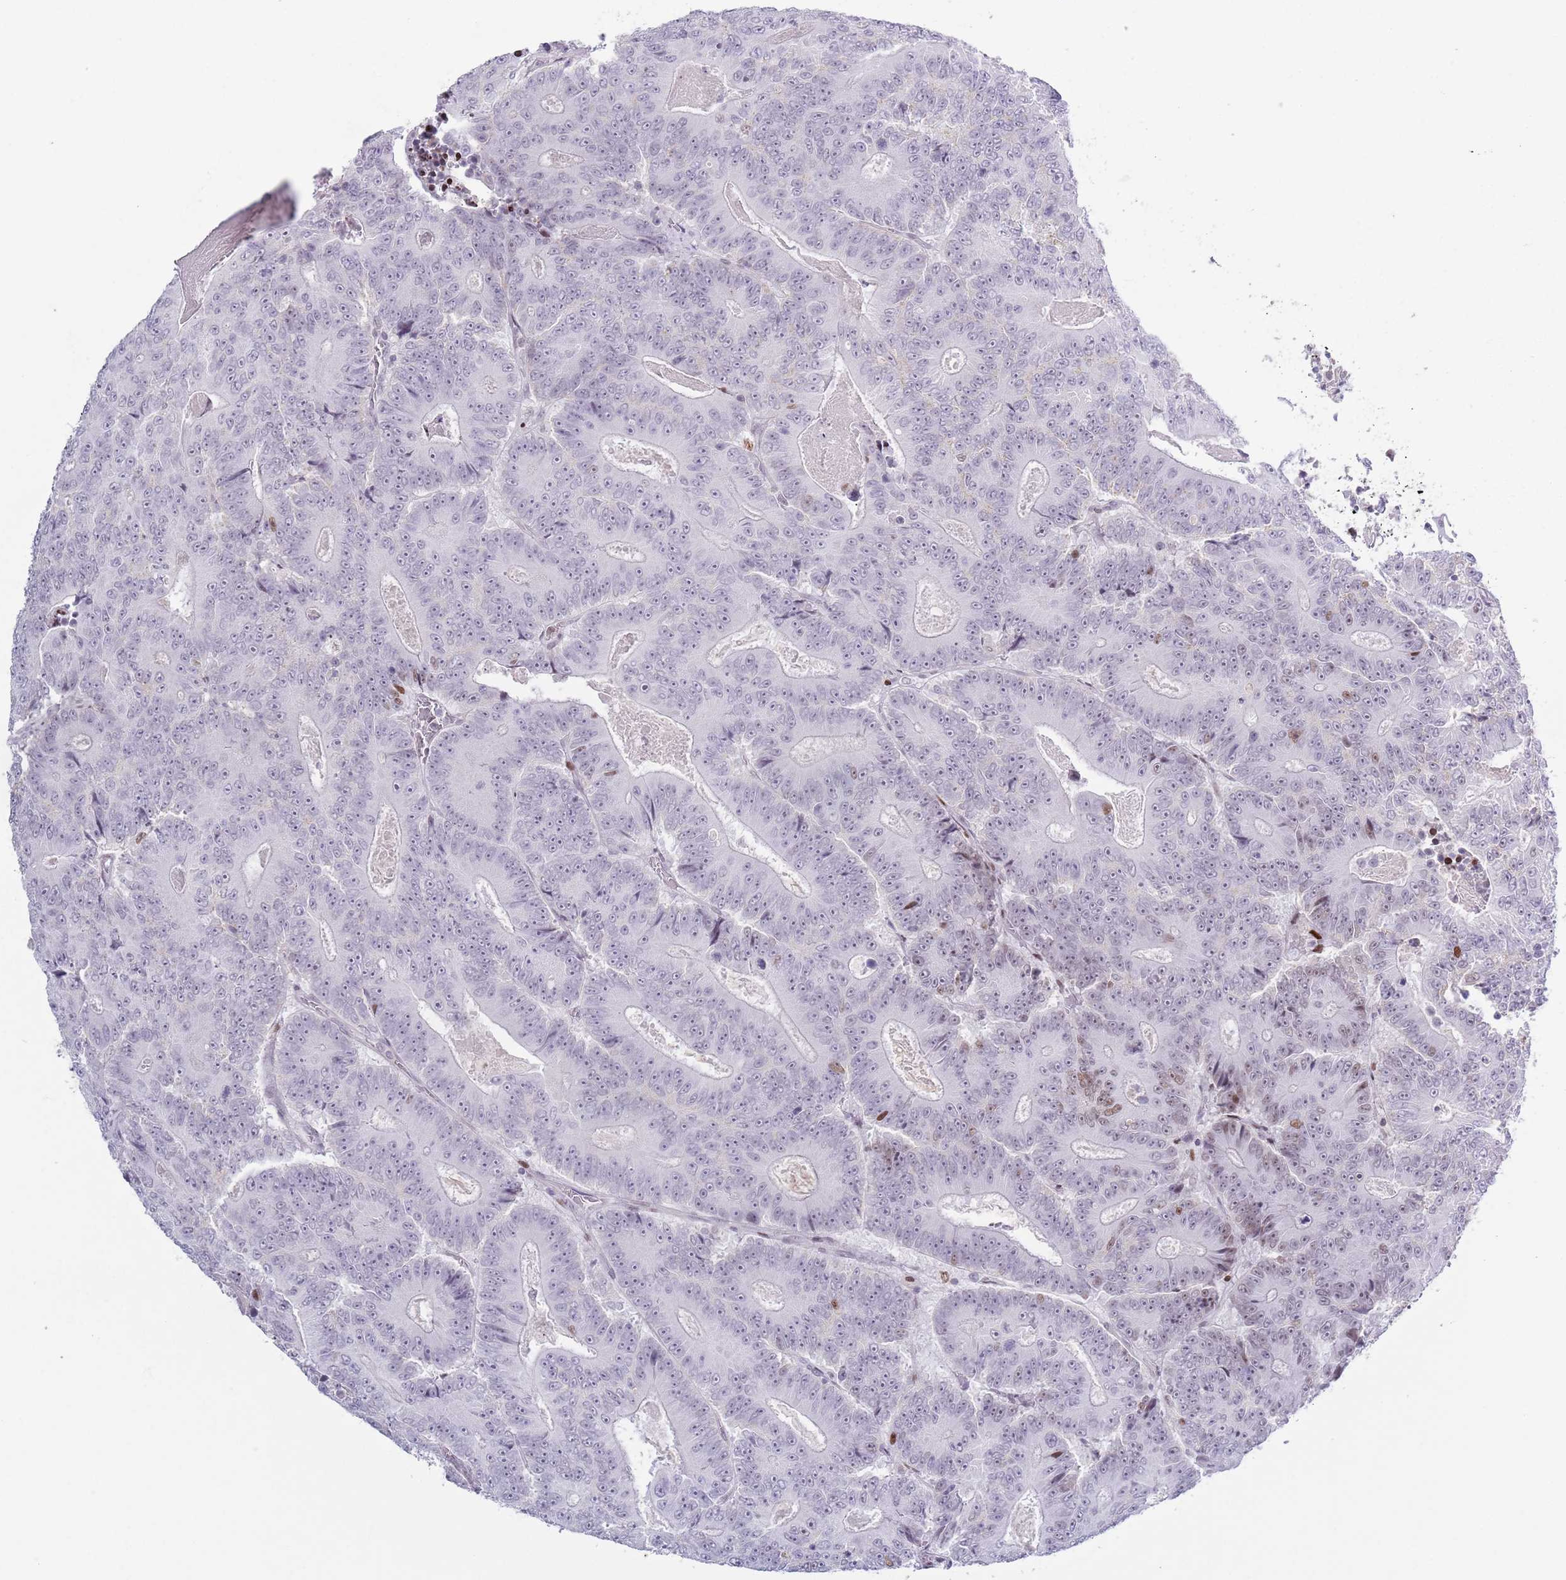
{"staining": {"intensity": "moderate", "quantity": "<25%", "location": "nuclear"}, "tissue": "colorectal cancer", "cell_type": "Tumor cells", "image_type": "cancer", "snomed": [{"axis": "morphology", "description": "Adenocarcinoma, NOS"}, {"axis": "topography", "description": "Colon"}], "caption": "Immunohistochemistry (IHC) histopathology image of colorectal adenocarcinoma stained for a protein (brown), which shows low levels of moderate nuclear positivity in about <25% of tumor cells.", "gene": "MFSD10", "patient": {"sex": "male", "age": 83}}